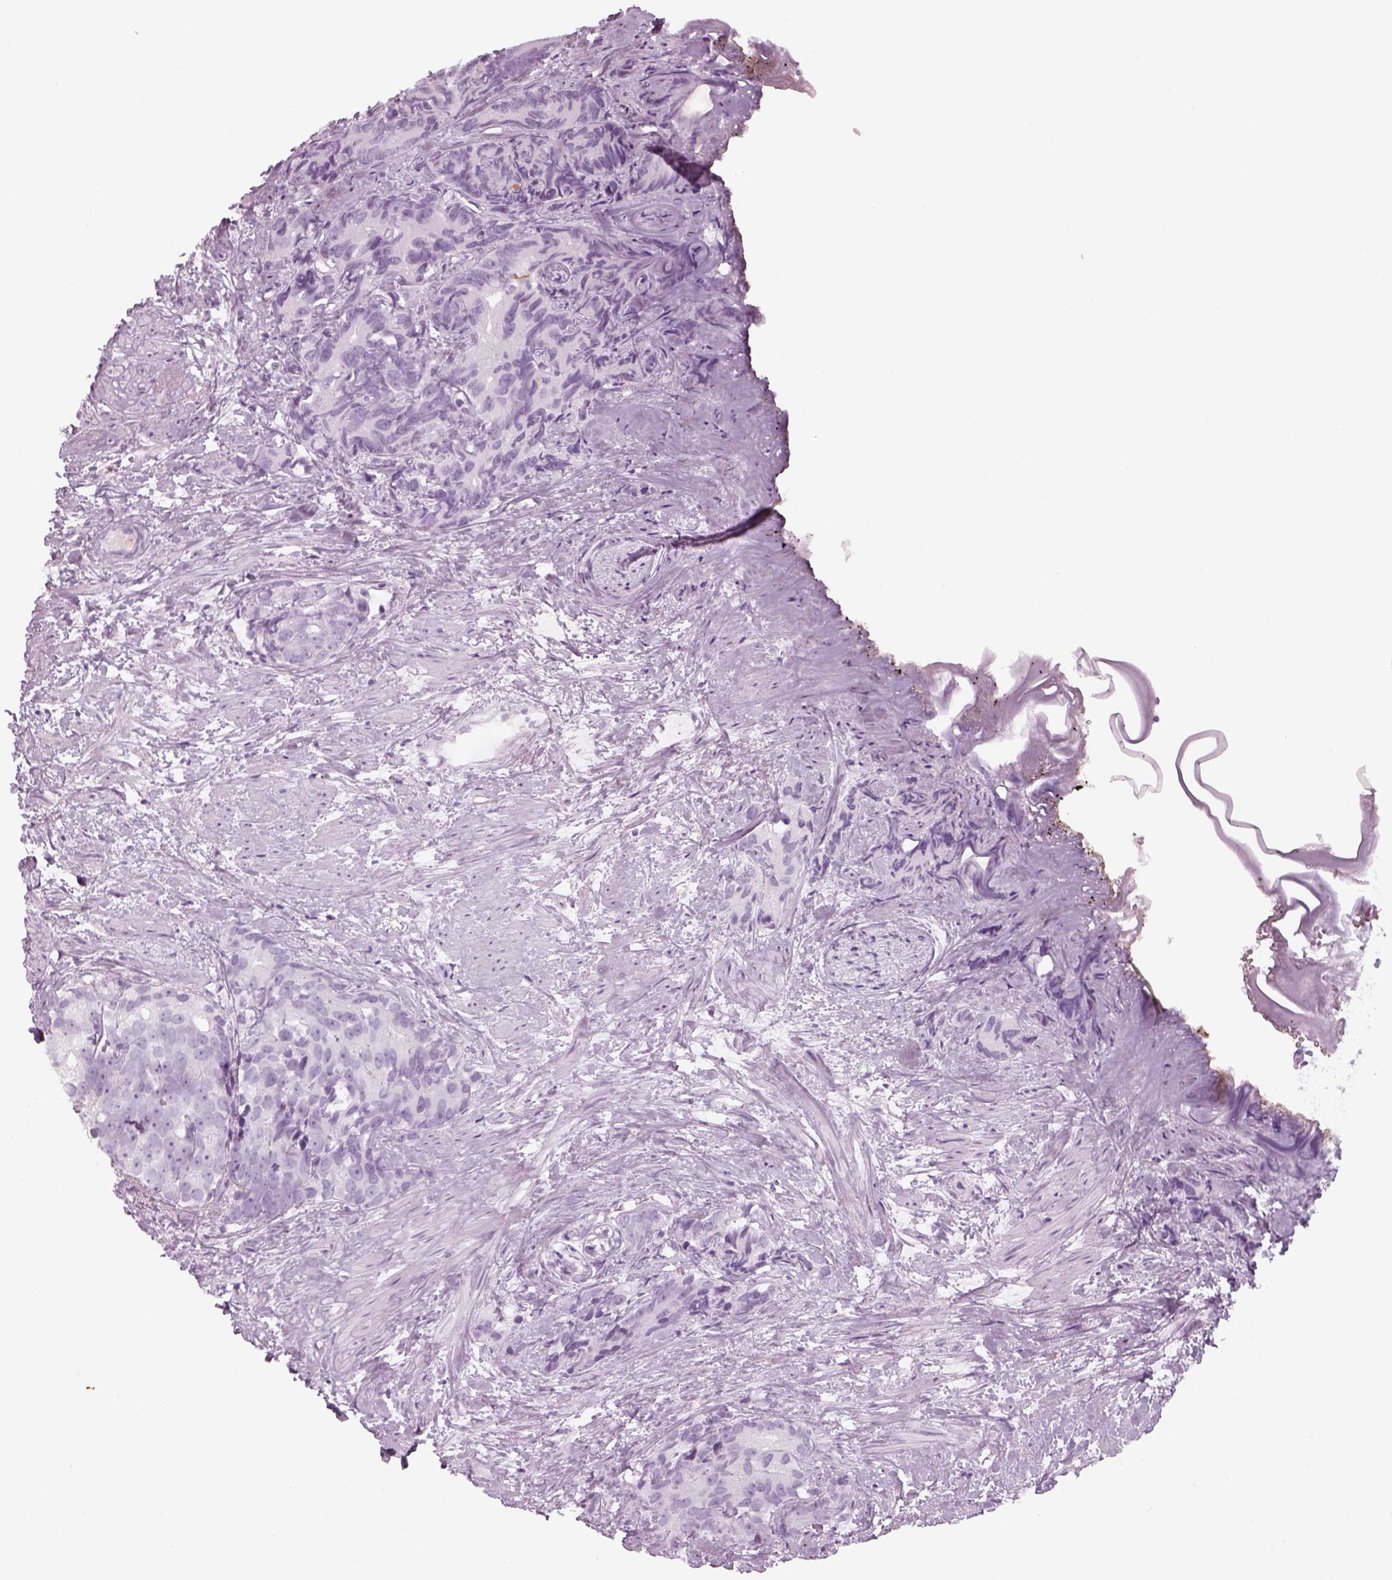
{"staining": {"intensity": "negative", "quantity": "none", "location": "none"}, "tissue": "prostate cancer", "cell_type": "Tumor cells", "image_type": "cancer", "snomed": [{"axis": "morphology", "description": "Adenocarcinoma, High grade"}, {"axis": "topography", "description": "Prostate"}], "caption": "Tumor cells show no significant protein expression in prostate cancer.", "gene": "SAG", "patient": {"sex": "male", "age": 90}}